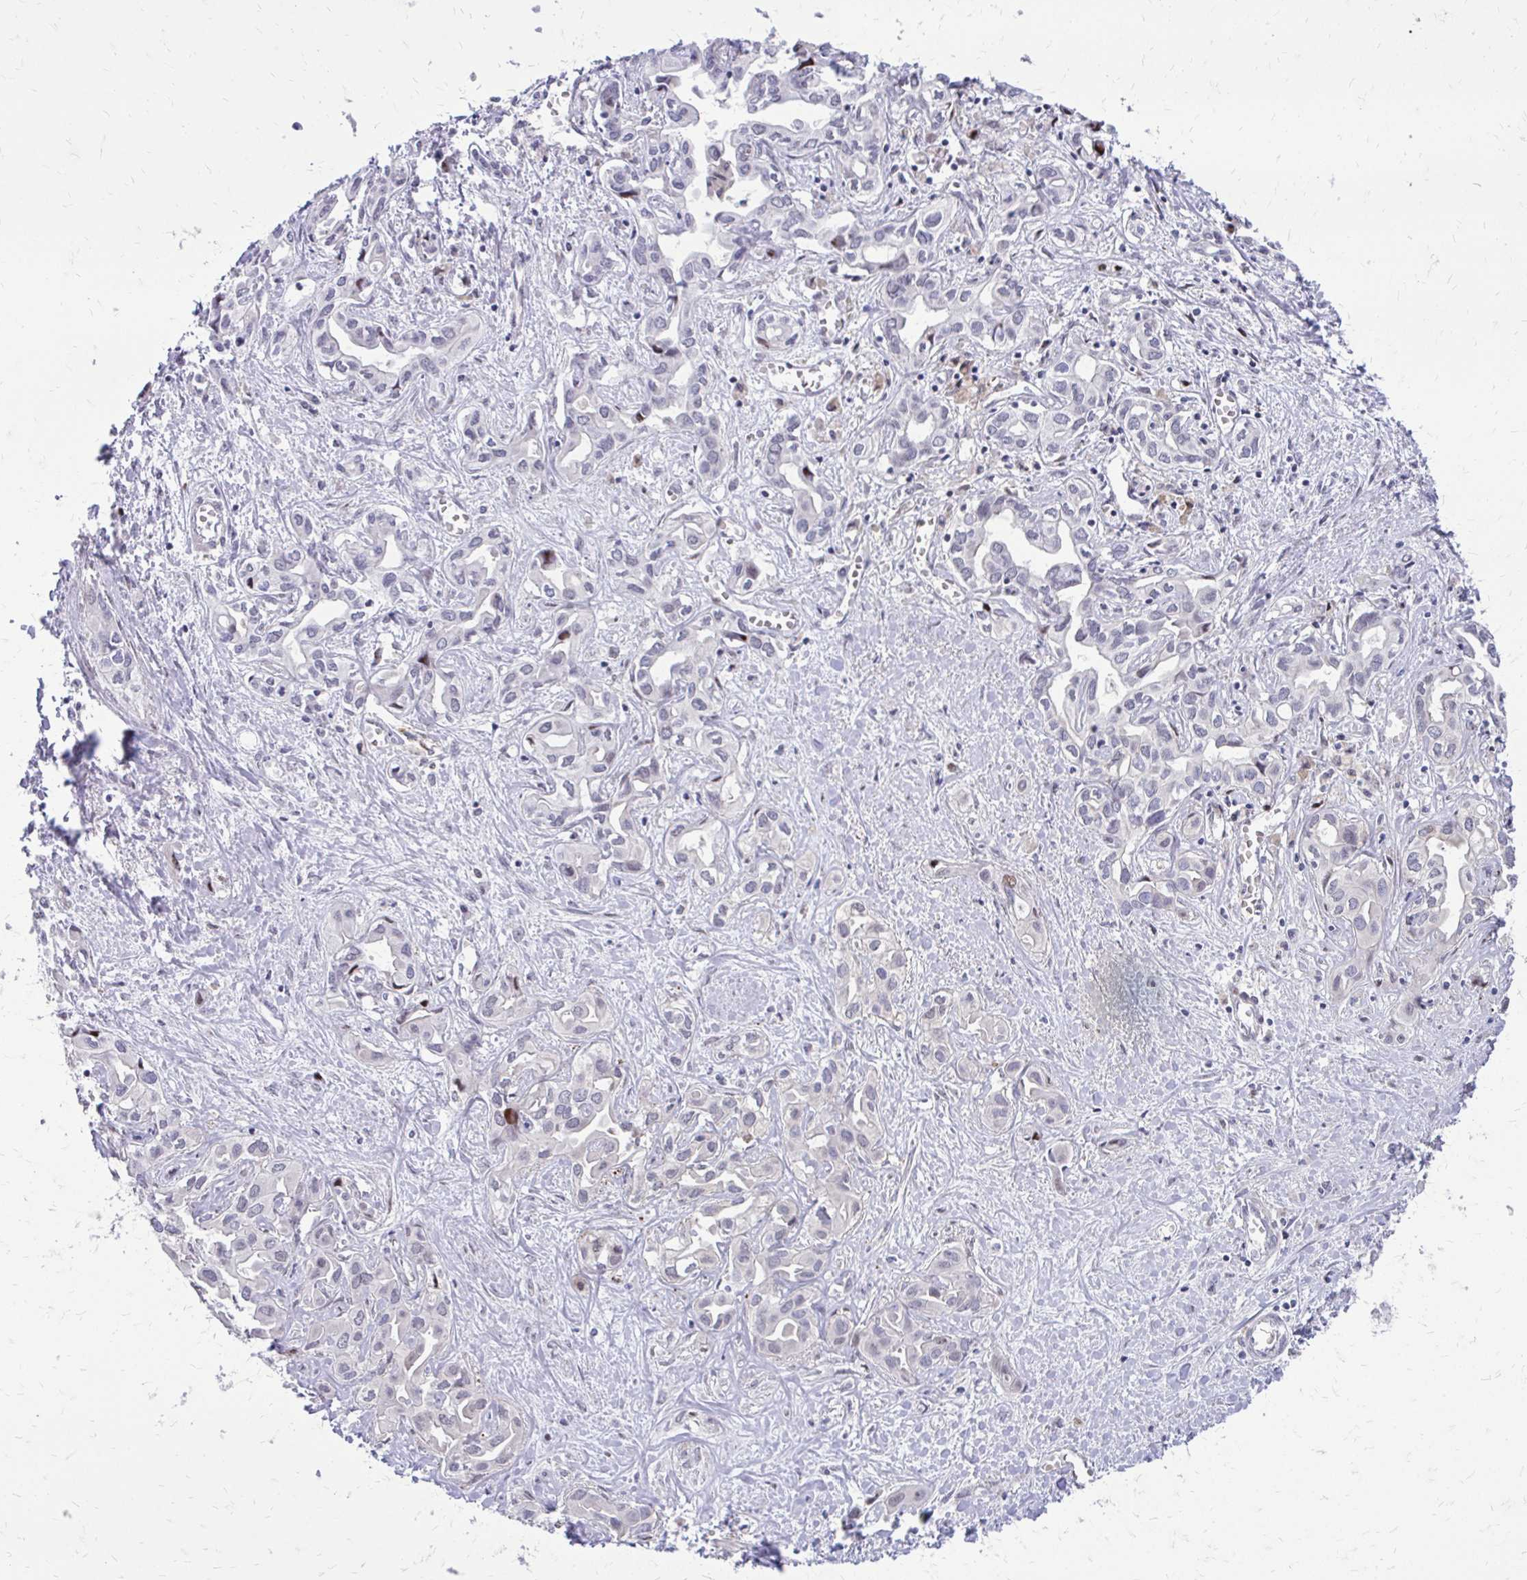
{"staining": {"intensity": "negative", "quantity": "none", "location": "none"}, "tissue": "liver cancer", "cell_type": "Tumor cells", "image_type": "cancer", "snomed": [{"axis": "morphology", "description": "Cholangiocarcinoma"}, {"axis": "topography", "description": "Liver"}], "caption": "A high-resolution photomicrograph shows IHC staining of liver cholangiocarcinoma, which displays no significant staining in tumor cells.", "gene": "PPDPFL", "patient": {"sex": "female", "age": 64}}